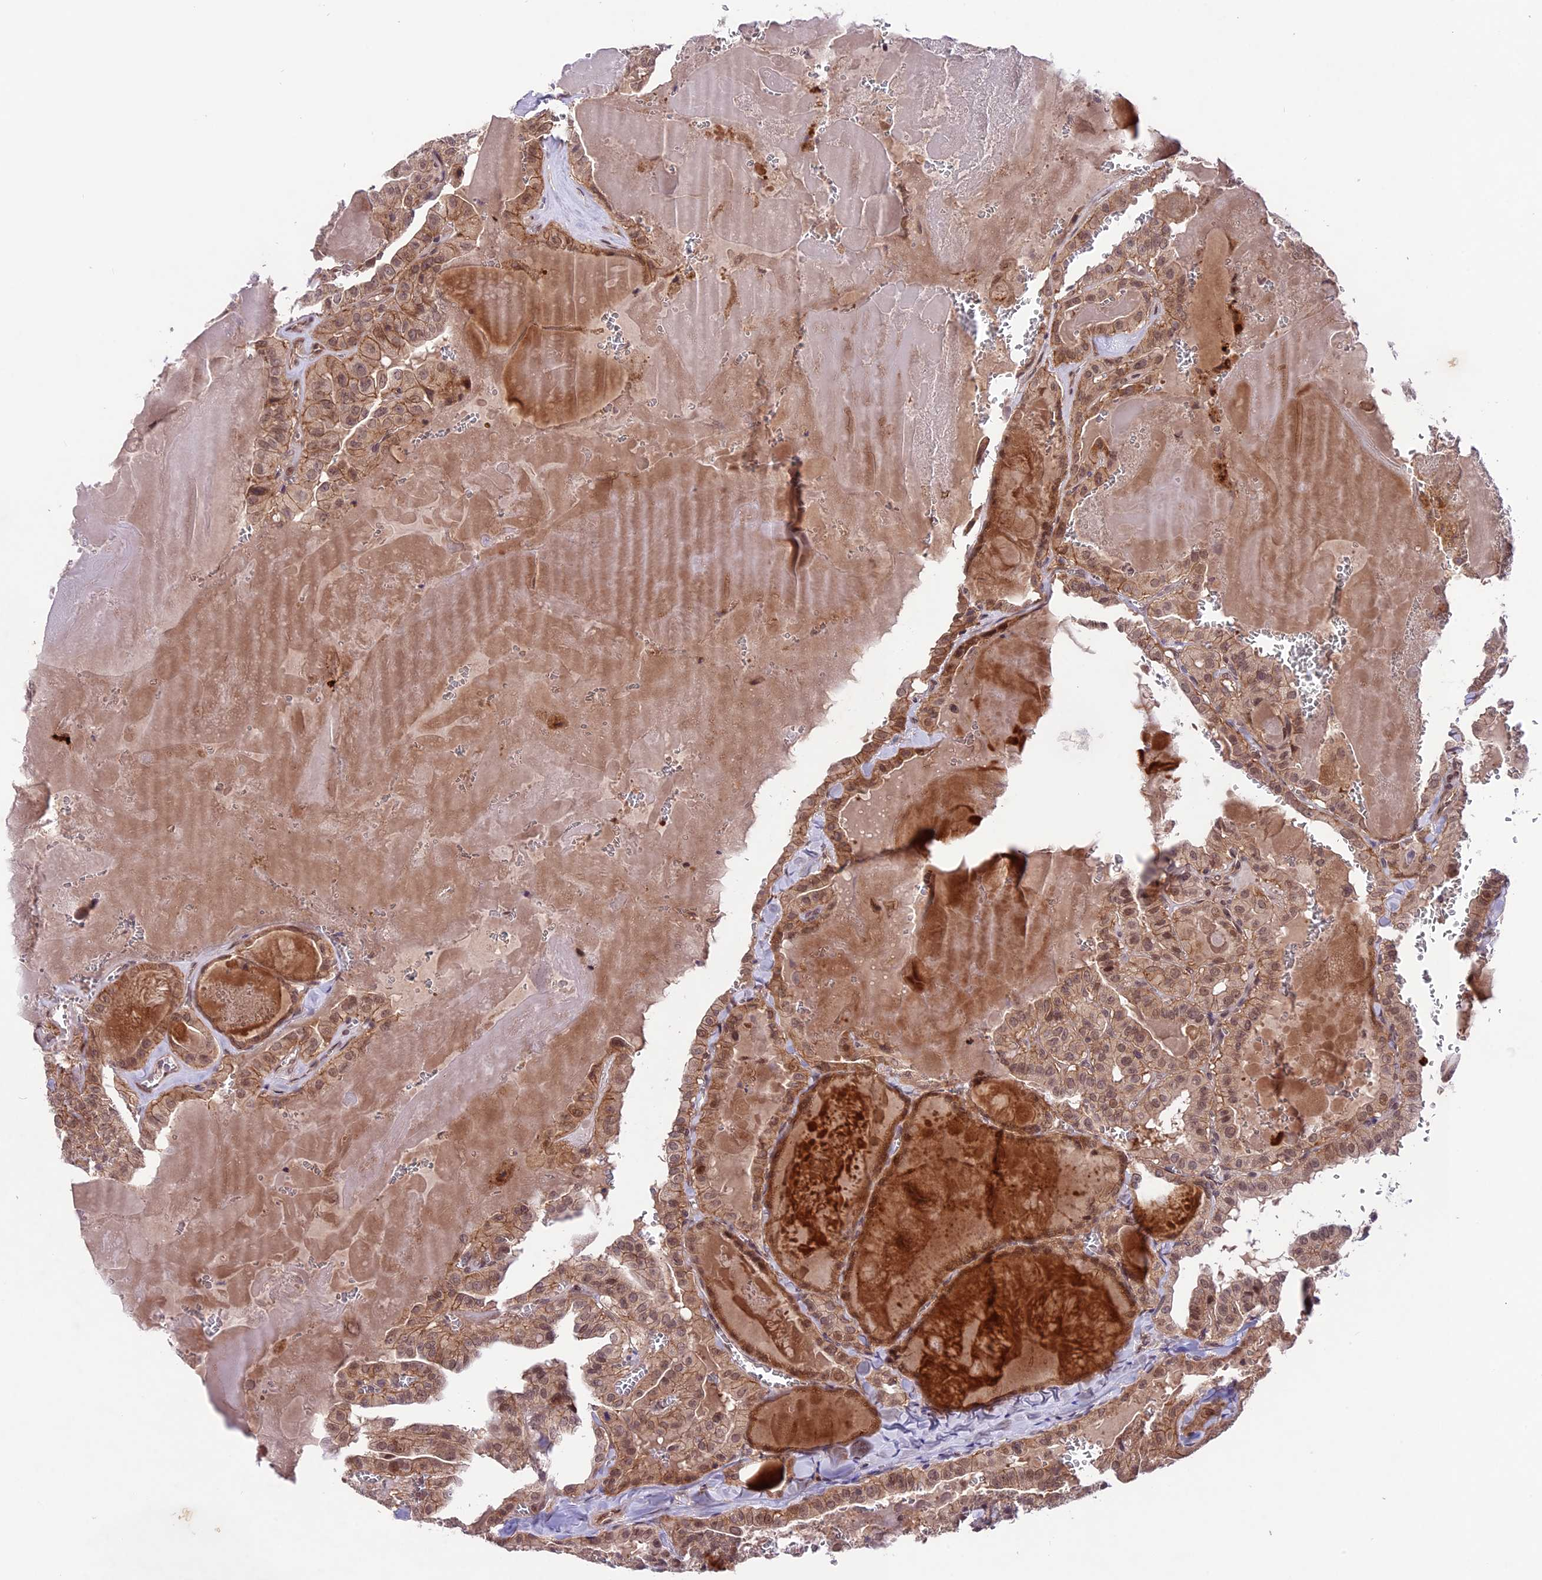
{"staining": {"intensity": "weak", "quantity": ">75%", "location": "cytoplasmic/membranous,nuclear"}, "tissue": "thyroid cancer", "cell_type": "Tumor cells", "image_type": "cancer", "snomed": [{"axis": "morphology", "description": "Papillary adenocarcinoma, NOS"}, {"axis": "topography", "description": "Thyroid gland"}], "caption": "Tumor cells display low levels of weak cytoplasmic/membranous and nuclear staining in approximately >75% of cells in thyroid cancer.", "gene": "SPRED1", "patient": {"sex": "male", "age": 52}}